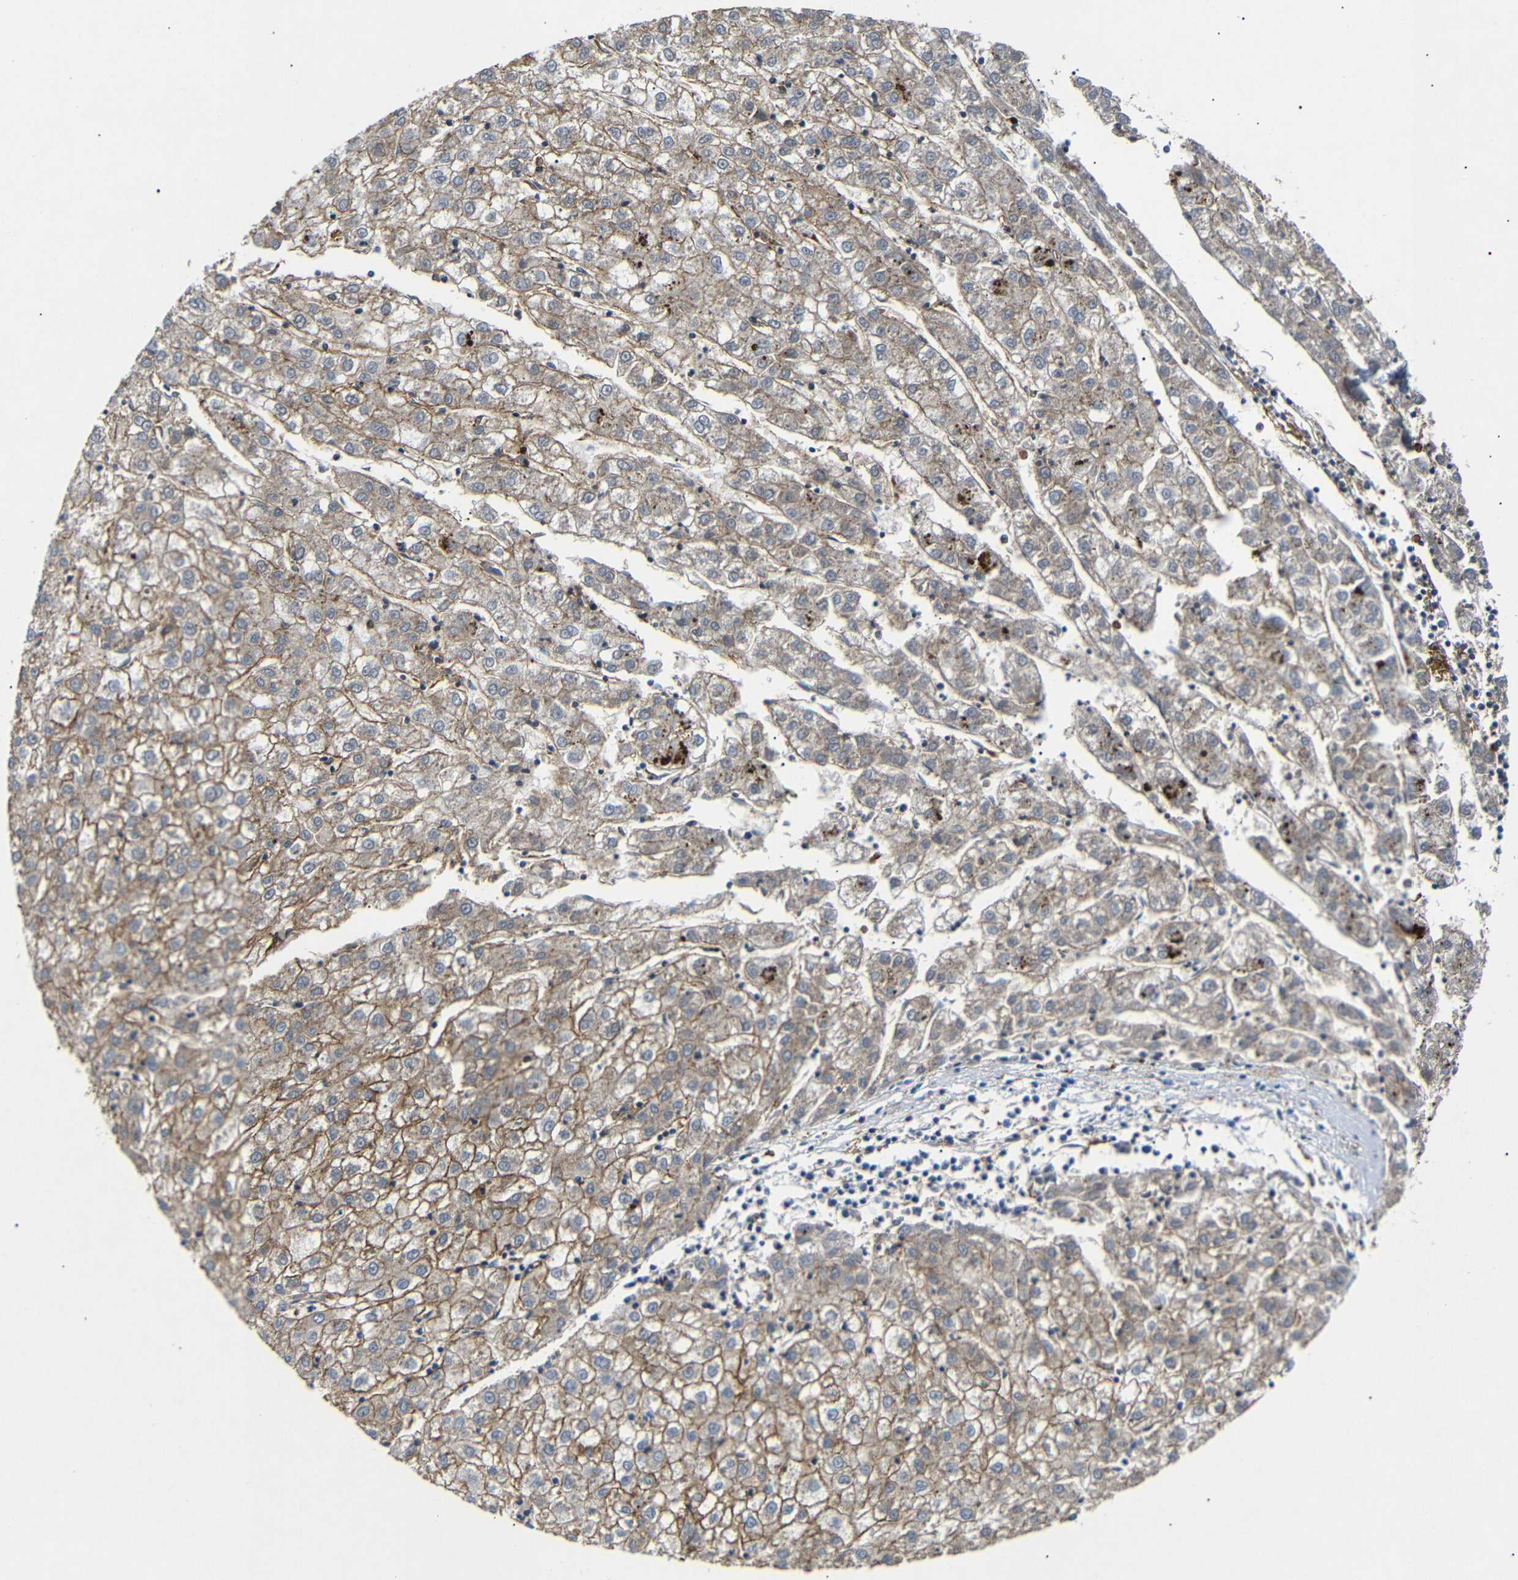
{"staining": {"intensity": "moderate", "quantity": ">75%", "location": "cytoplasmic/membranous"}, "tissue": "liver cancer", "cell_type": "Tumor cells", "image_type": "cancer", "snomed": [{"axis": "morphology", "description": "Carcinoma, Hepatocellular, NOS"}, {"axis": "topography", "description": "Liver"}], "caption": "Immunohistochemical staining of hepatocellular carcinoma (liver) reveals medium levels of moderate cytoplasmic/membranous protein positivity in approximately >75% of tumor cells. Ihc stains the protein in brown and the nuclei are stained blue.", "gene": "SDCBP", "patient": {"sex": "male", "age": 72}}